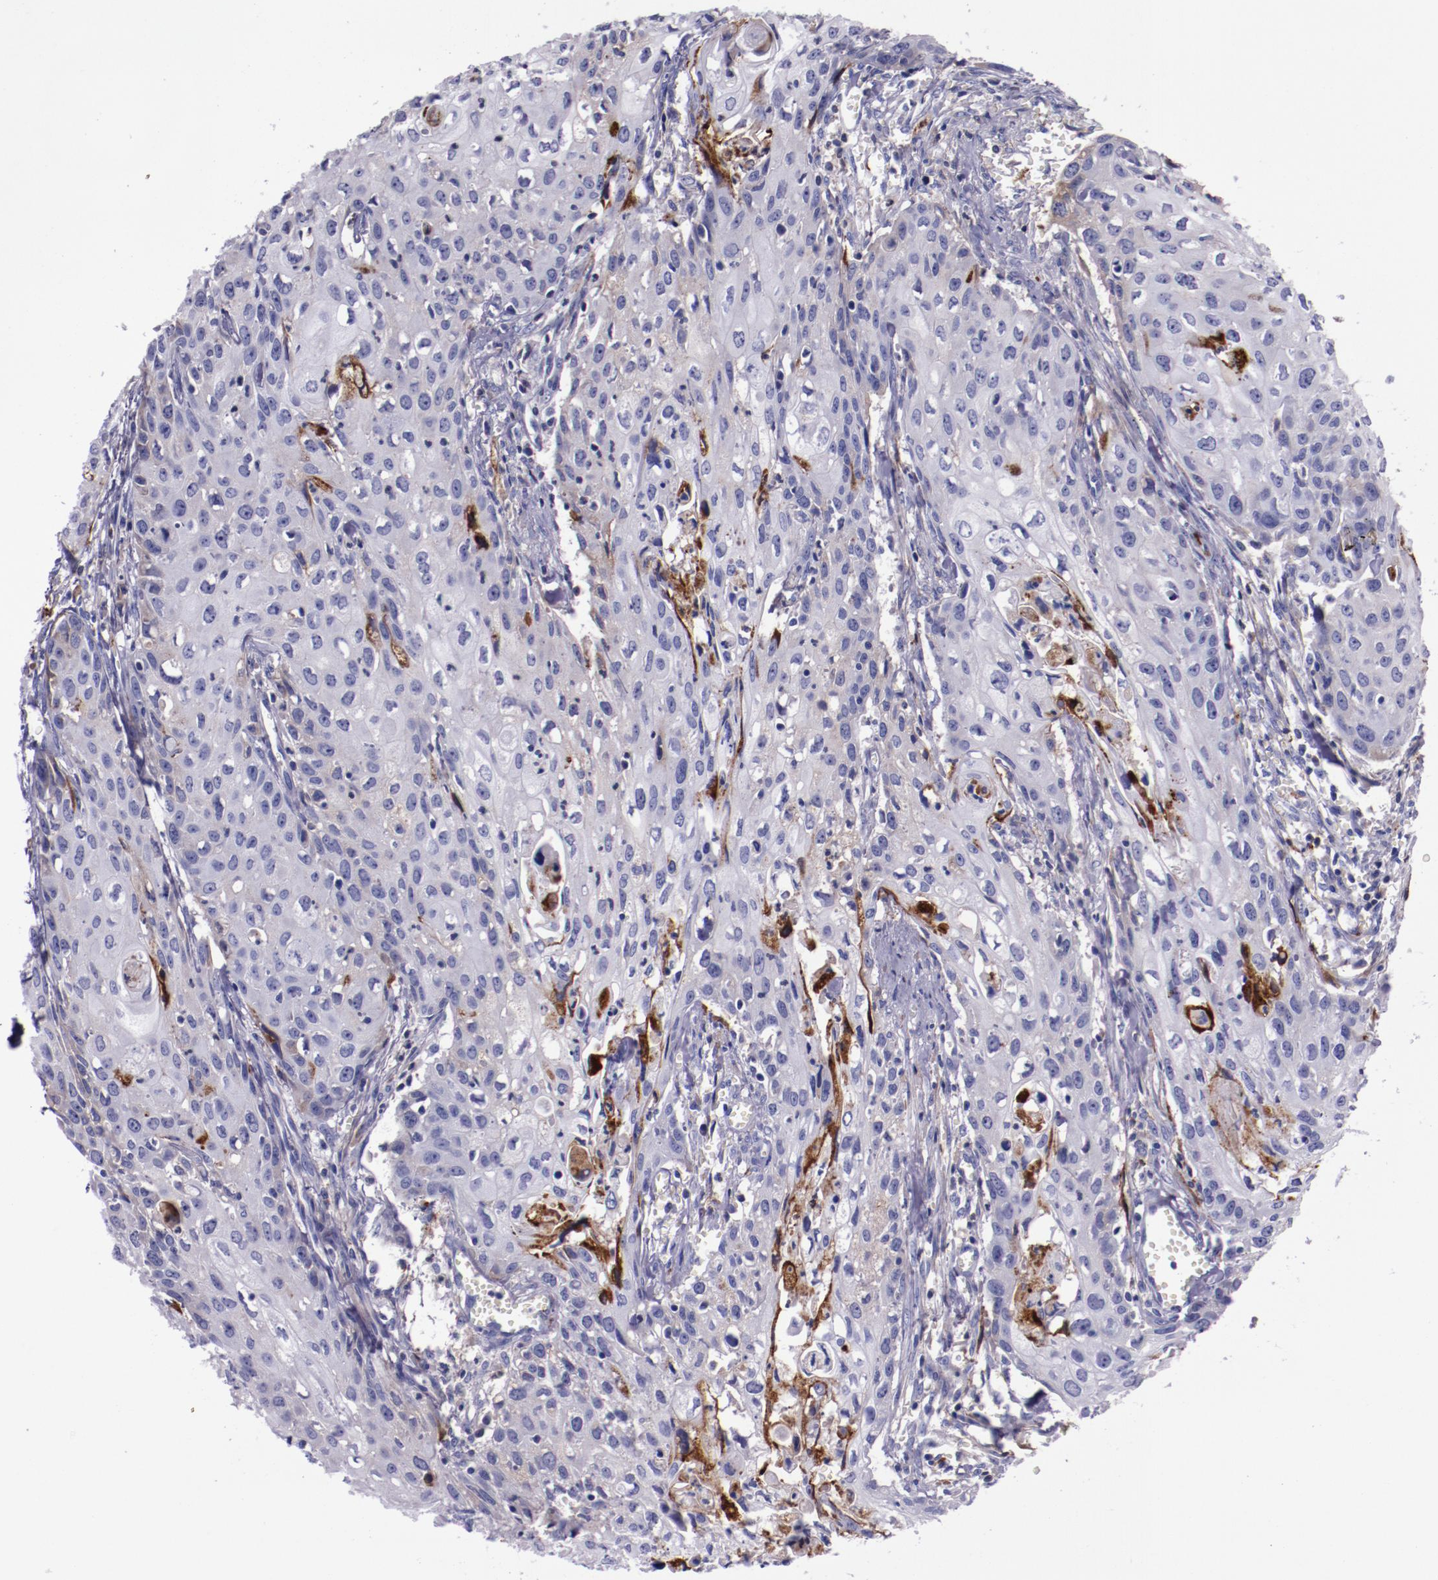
{"staining": {"intensity": "negative", "quantity": "none", "location": "none"}, "tissue": "urothelial cancer", "cell_type": "Tumor cells", "image_type": "cancer", "snomed": [{"axis": "morphology", "description": "Urothelial carcinoma, High grade"}, {"axis": "topography", "description": "Urinary bladder"}], "caption": "An immunohistochemistry (IHC) photomicrograph of urothelial cancer is shown. There is no staining in tumor cells of urothelial cancer.", "gene": "APOH", "patient": {"sex": "male", "age": 54}}